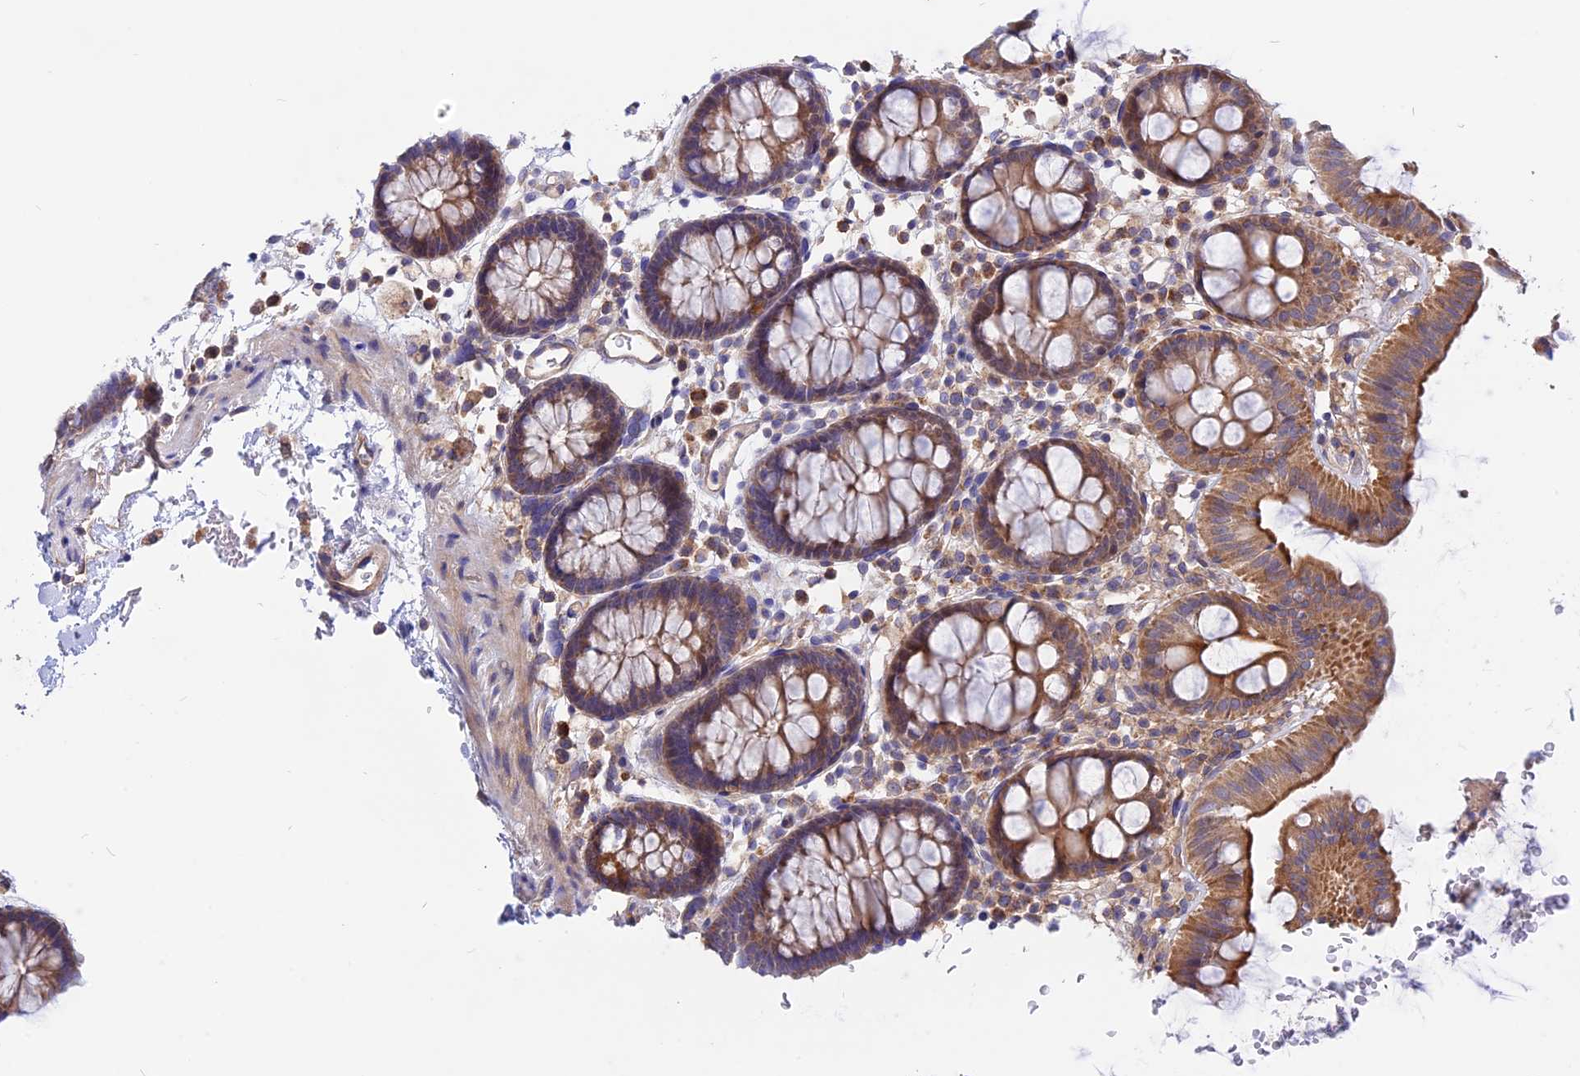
{"staining": {"intensity": "weak", "quantity": ">75%", "location": "cytoplasmic/membranous"}, "tissue": "colon", "cell_type": "Endothelial cells", "image_type": "normal", "snomed": [{"axis": "morphology", "description": "Normal tissue, NOS"}, {"axis": "topography", "description": "Colon"}], "caption": "Immunohistochemical staining of normal human colon reveals >75% levels of weak cytoplasmic/membranous protein expression in about >75% of endothelial cells. (DAB (3,3'-diaminobenzidine) IHC with brightfield microscopy, high magnification).", "gene": "HYCC1", "patient": {"sex": "male", "age": 75}}